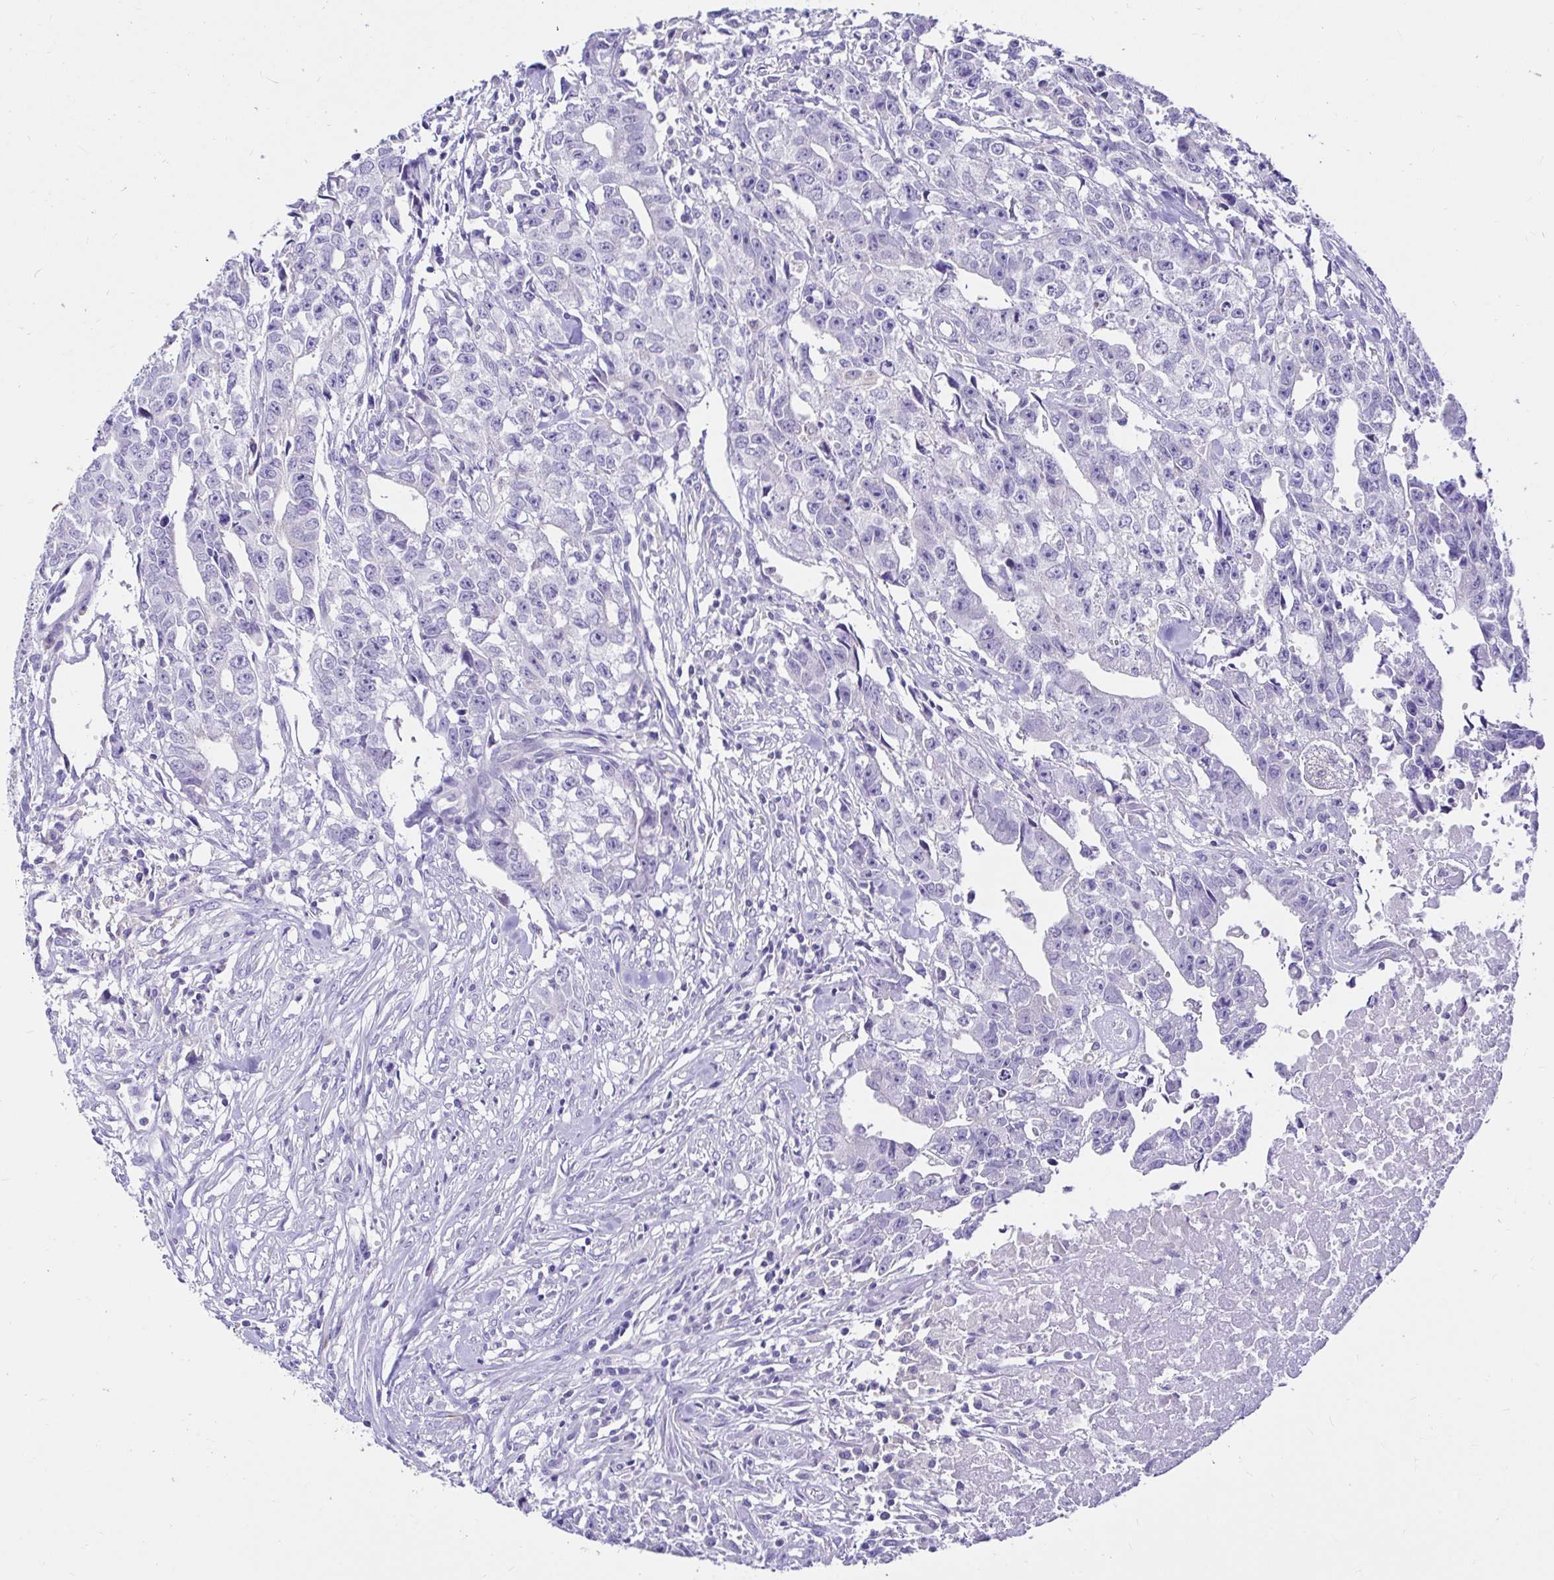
{"staining": {"intensity": "negative", "quantity": "none", "location": "none"}, "tissue": "testis cancer", "cell_type": "Tumor cells", "image_type": "cancer", "snomed": [{"axis": "morphology", "description": "Carcinoma, Embryonal, NOS"}, {"axis": "morphology", "description": "Teratoma, malignant, NOS"}, {"axis": "topography", "description": "Testis"}], "caption": "The immunohistochemistry (IHC) histopathology image has no significant staining in tumor cells of testis cancer tissue.", "gene": "BACE2", "patient": {"sex": "male", "age": 24}}